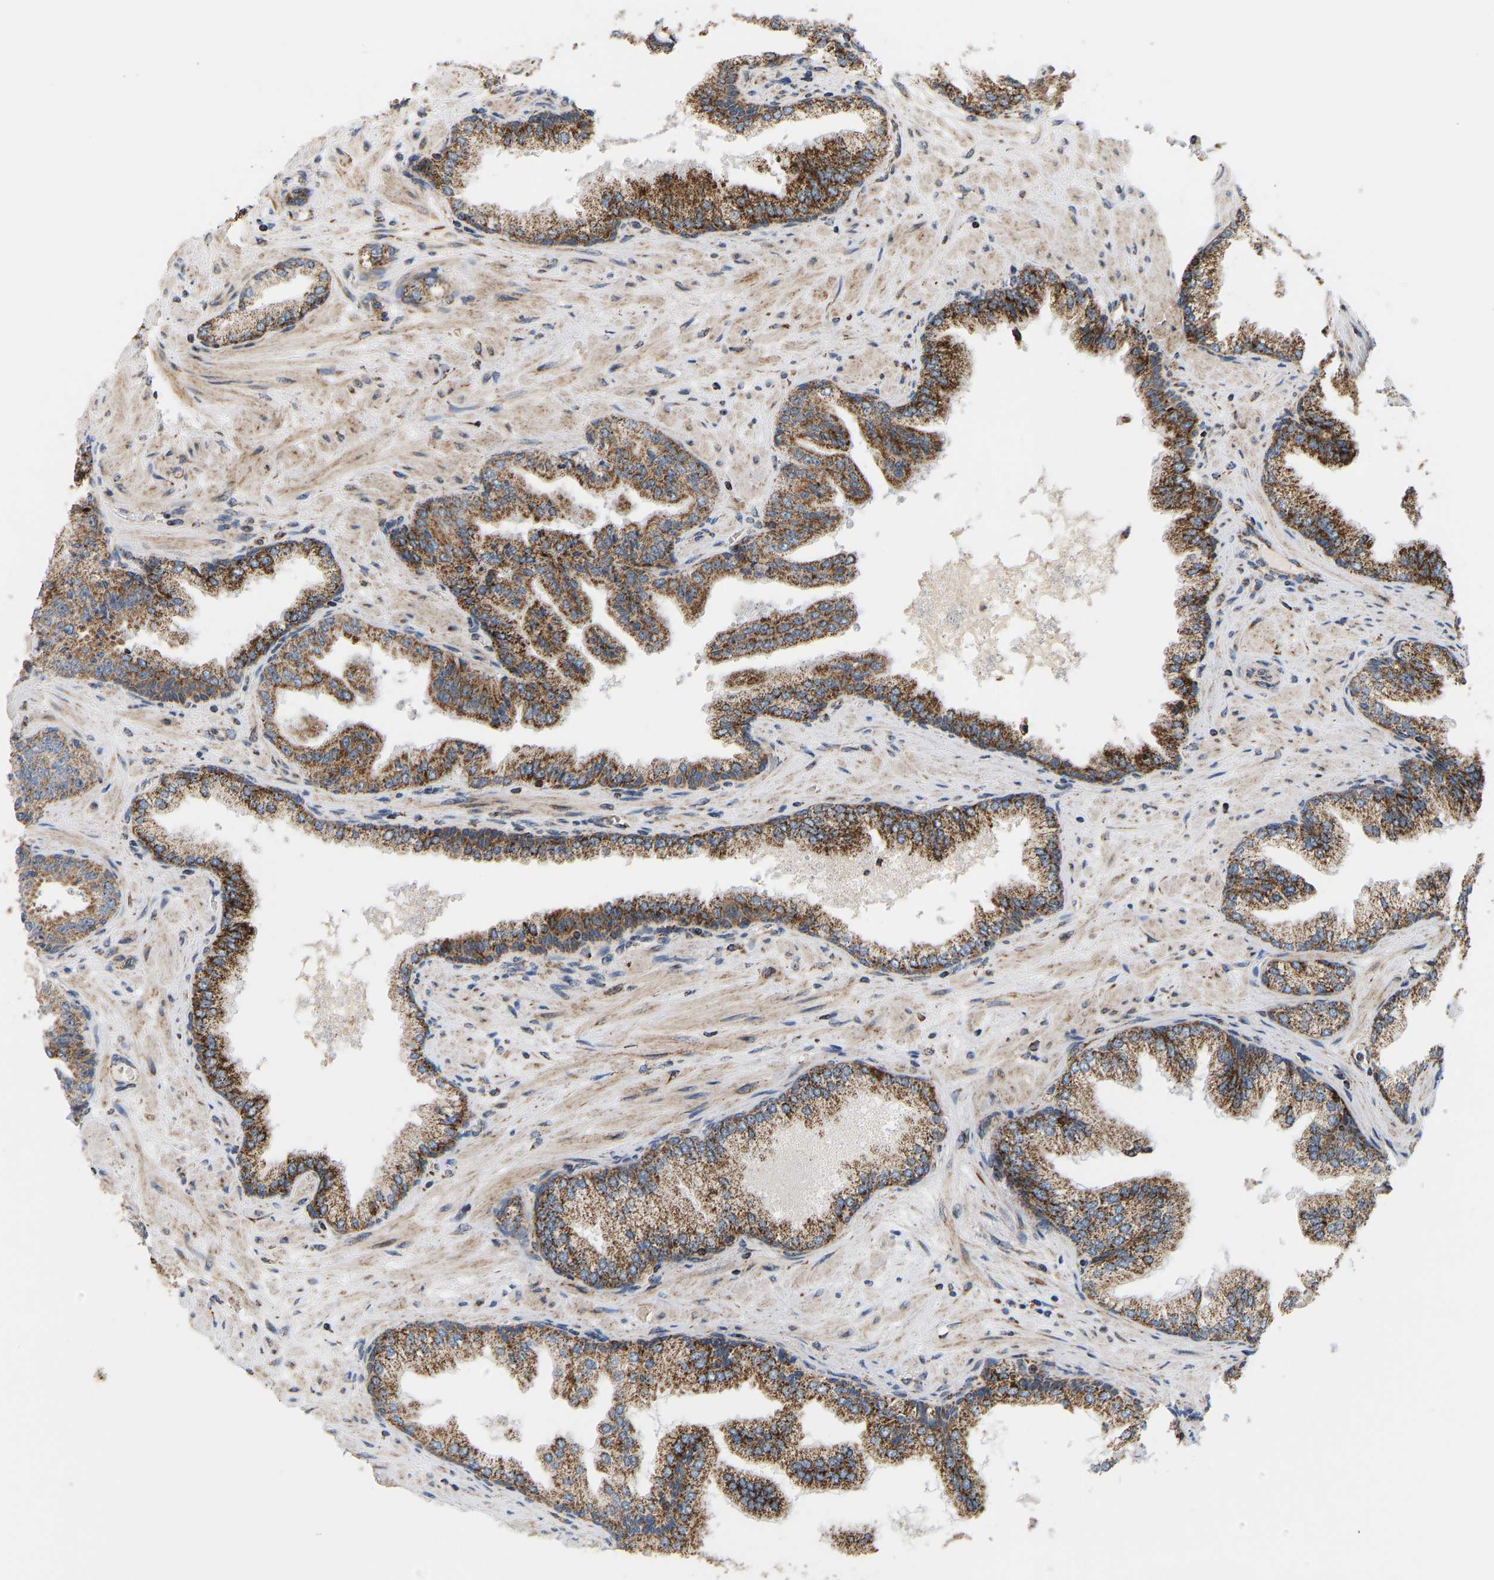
{"staining": {"intensity": "moderate", "quantity": ">75%", "location": "cytoplasmic/membranous"}, "tissue": "prostate cancer", "cell_type": "Tumor cells", "image_type": "cancer", "snomed": [{"axis": "morphology", "description": "Adenocarcinoma, High grade"}, {"axis": "topography", "description": "Prostate"}], "caption": "There is medium levels of moderate cytoplasmic/membranous expression in tumor cells of adenocarcinoma (high-grade) (prostate), as demonstrated by immunohistochemical staining (brown color).", "gene": "GPSM2", "patient": {"sex": "male", "age": 71}}